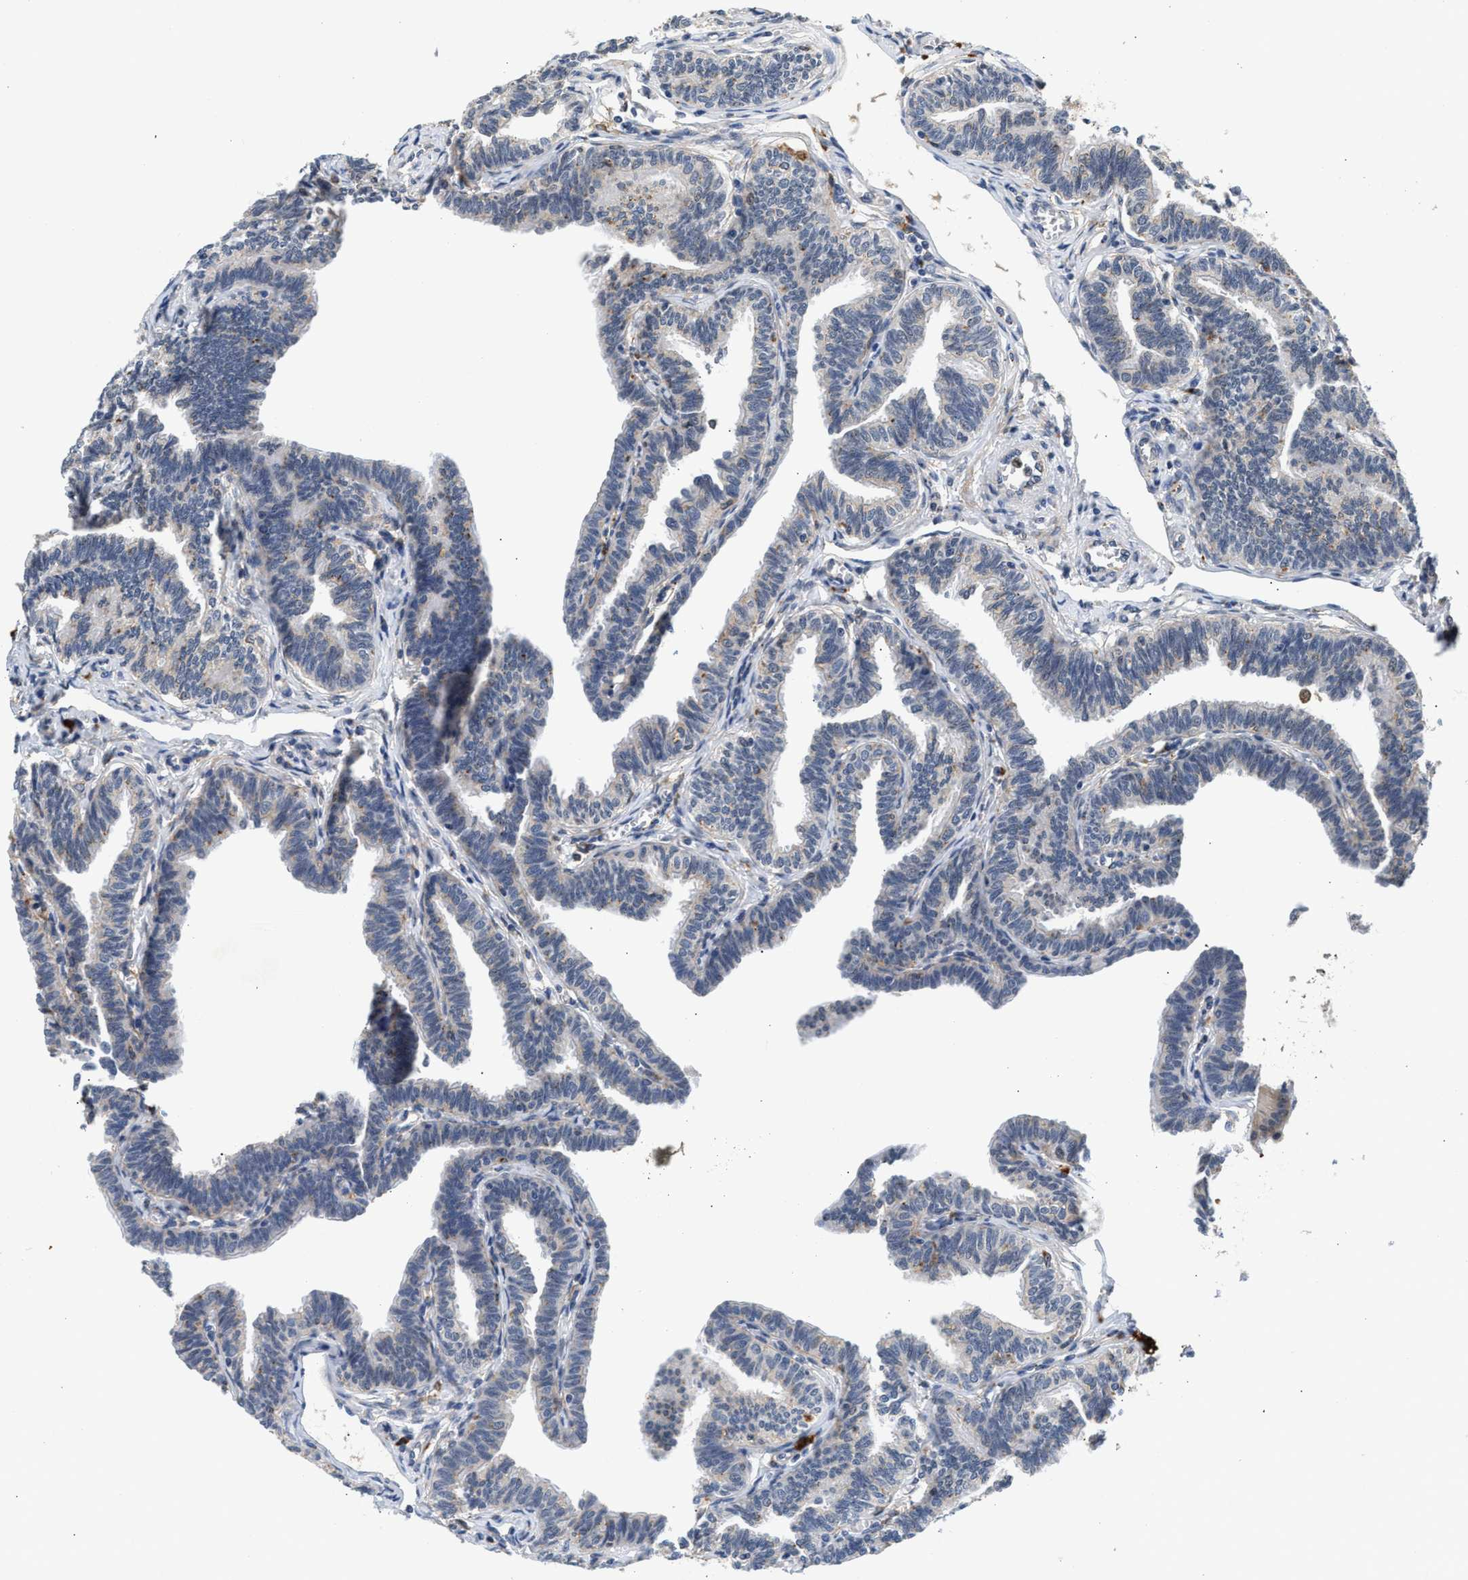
{"staining": {"intensity": "weak", "quantity": "25%-75%", "location": "cytoplasmic/membranous"}, "tissue": "fallopian tube", "cell_type": "Glandular cells", "image_type": "normal", "snomed": [{"axis": "morphology", "description": "Normal tissue, NOS"}, {"axis": "topography", "description": "Fallopian tube"}, {"axis": "topography", "description": "Ovary"}], "caption": "Glandular cells exhibit low levels of weak cytoplasmic/membranous expression in approximately 25%-75% of cells in normal human fallopian tube.", "gene": "PPM1L", "patient": {"sex": "female", "age": 23}}